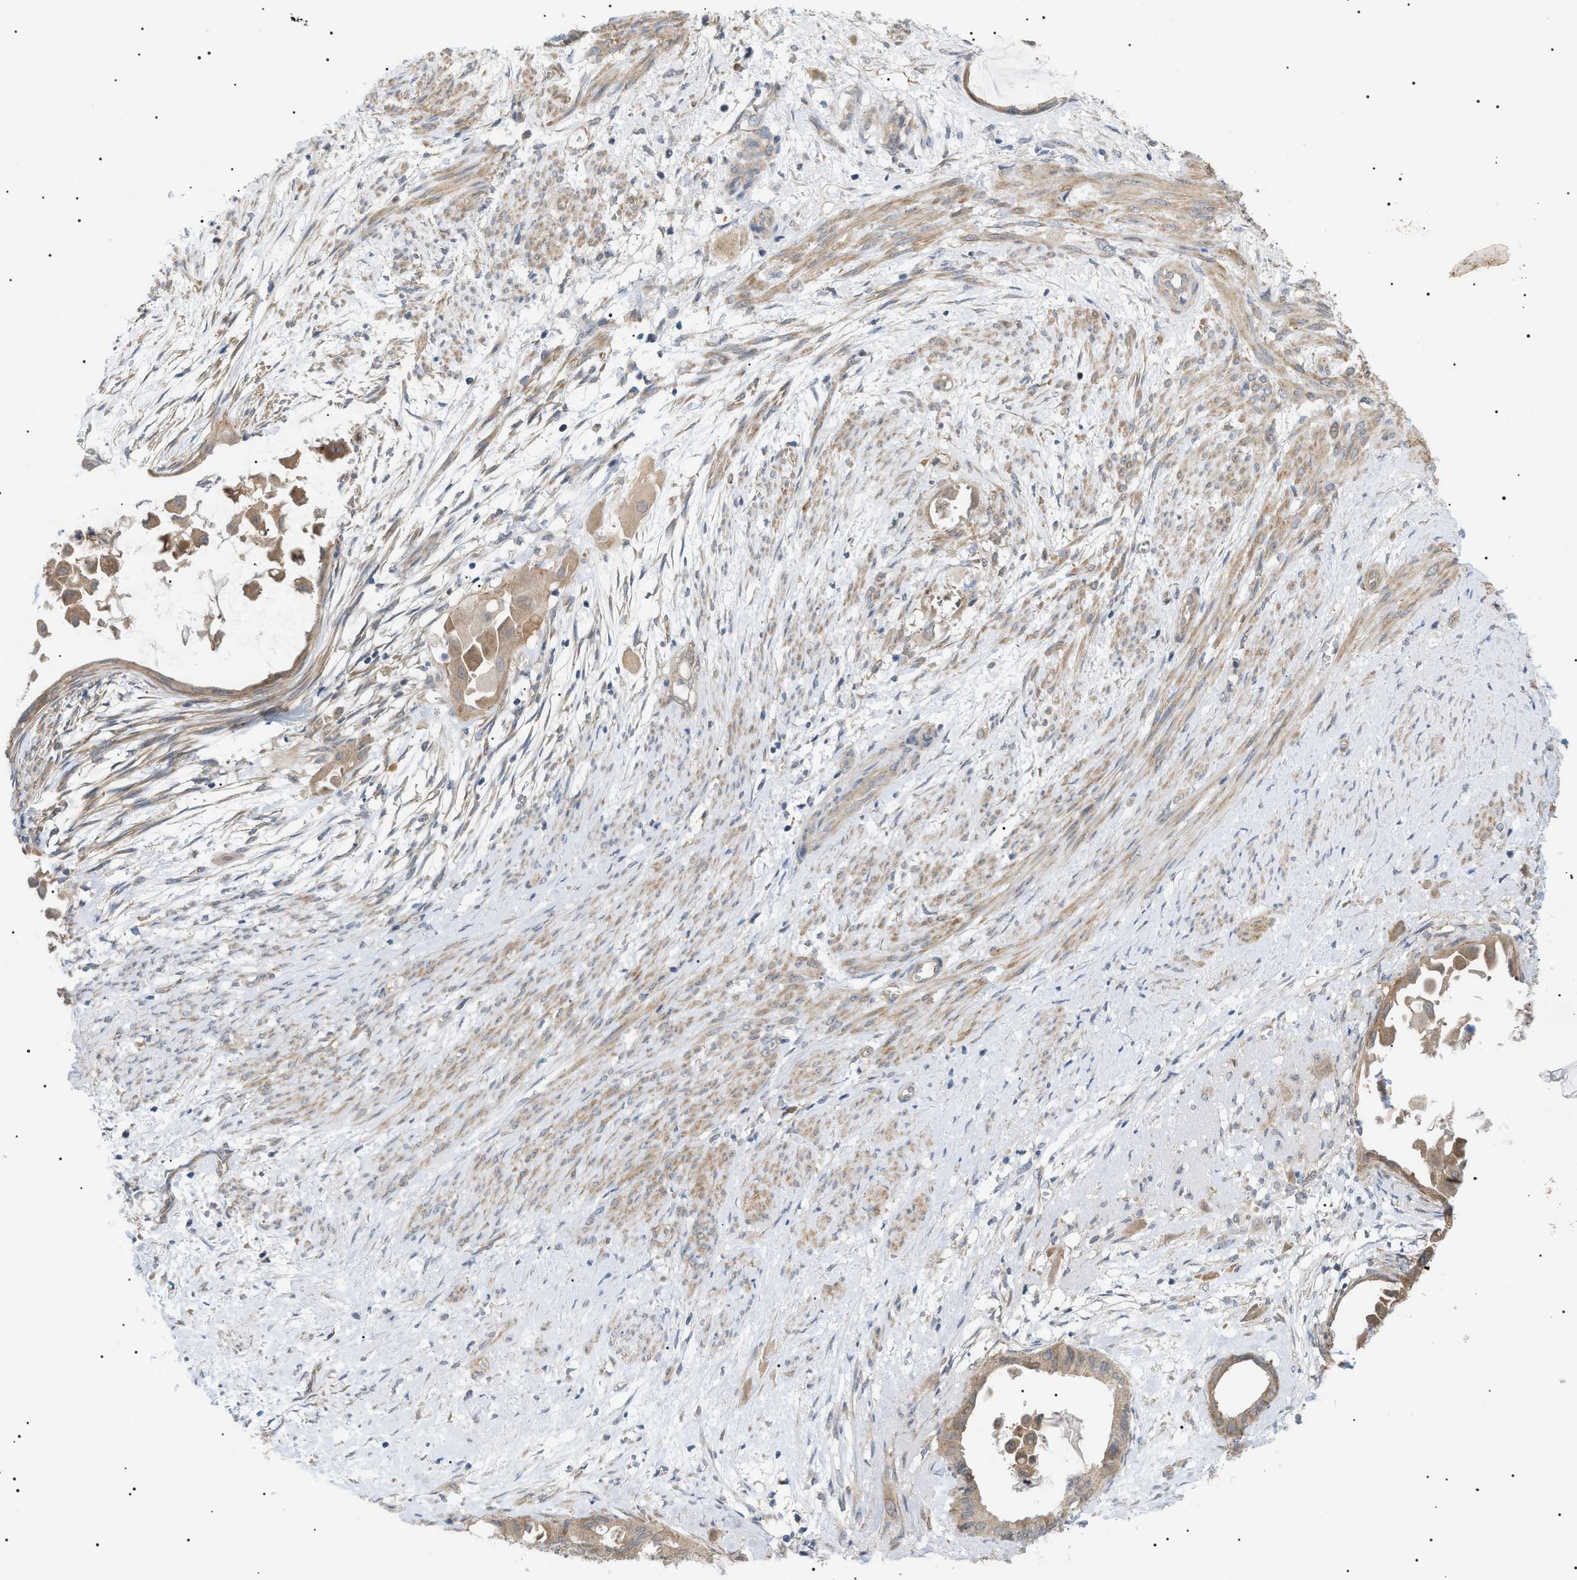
{"staining": {"intensity": "weak", "quantity": ">75%", "location": "cytoplasmic/membranous"}, "tissue": "cervical cancer", "cell_type": "Tumor cells", "image_type": "cancer", "snomed": [{"axis": "morphology", "description": "Normal tissue, NOS"}, {"axis": "morphology", "description": "Adenocarcinoma, NOS"}, {"axis": "topography", "description": "Cervix"}, {"axis": "topography", "description": "Endometrium"}], "caption": "IHC micrograph of cervical cancer (adenocarcinoma) stained for a protein (brown), which exhibits low levels of weak cytoplasmic/membranous positivity in about >75% of tumor cells.", "gene": "IRS2", "patient": {"sex": "female", "age": 86}}